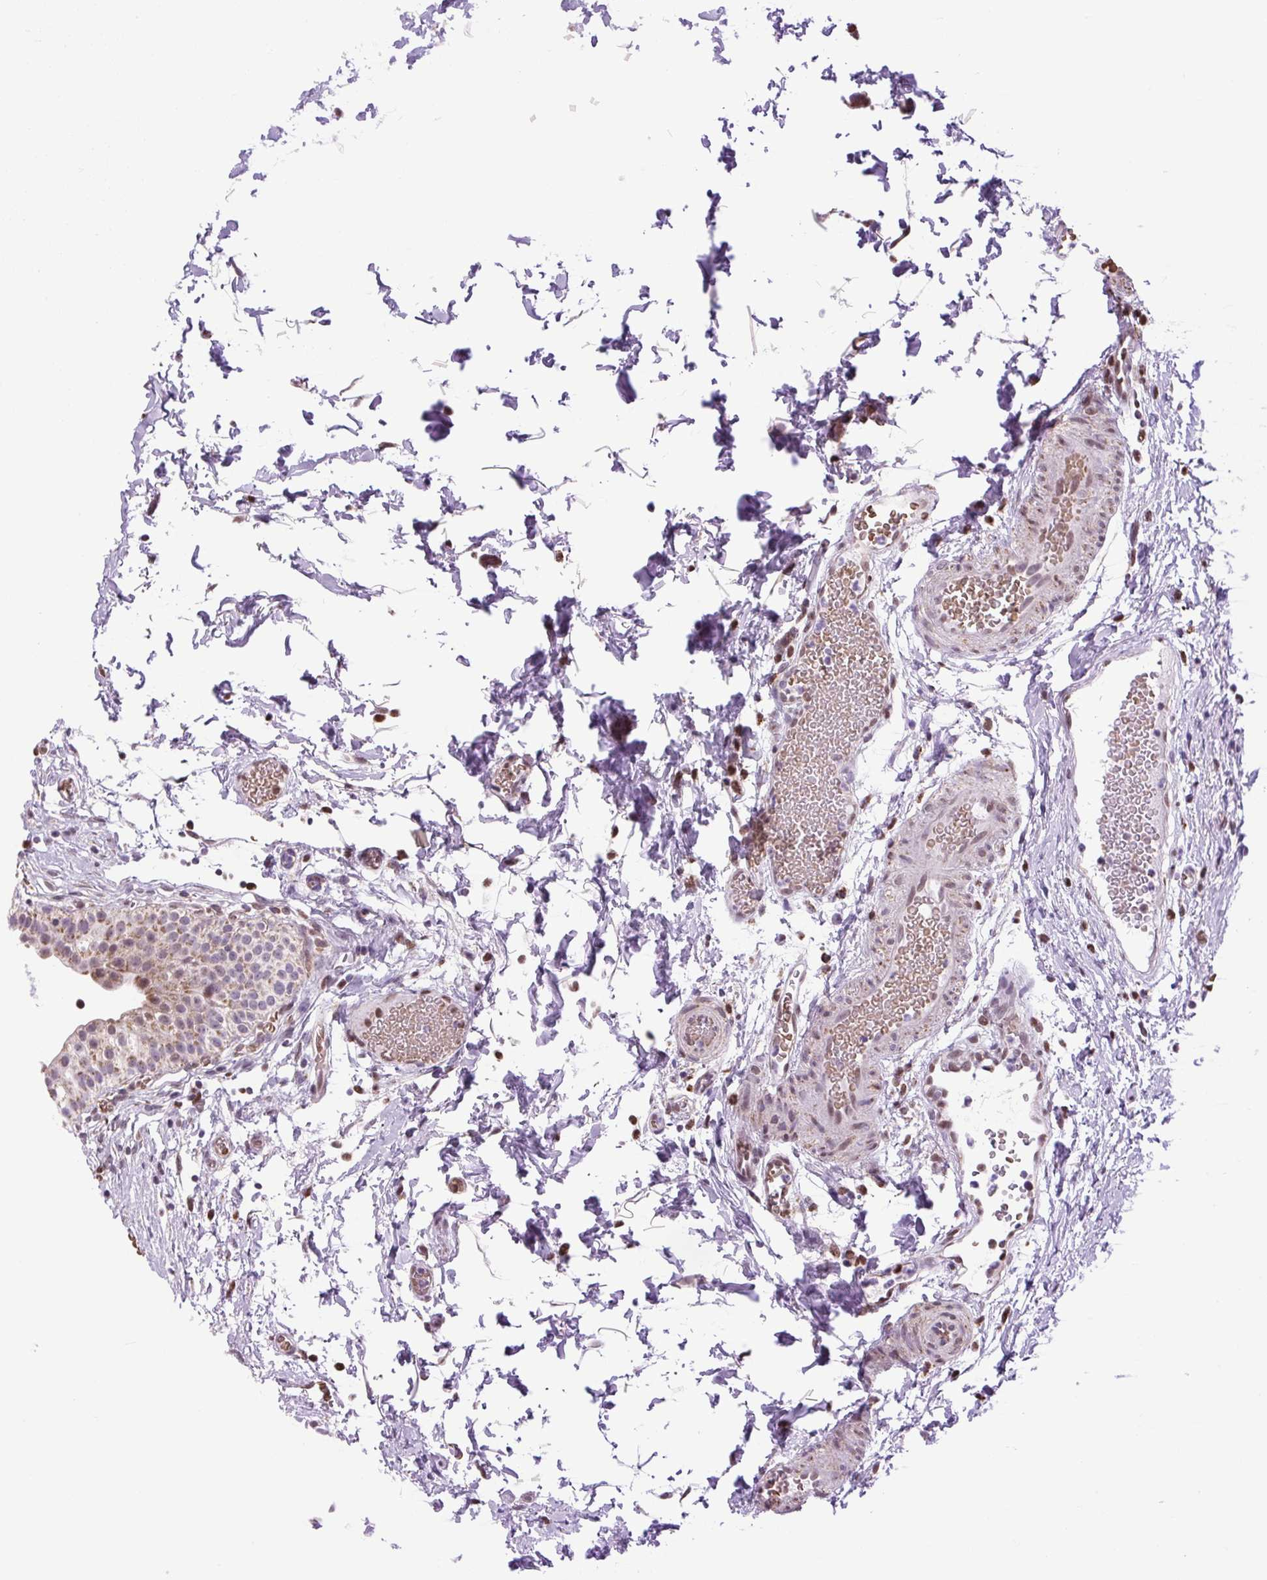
{"staining": {"intensity": "strong", "quantity": "25%-75%", "location": "cytoplasmic/membranous,nuclear"}, "tissue": "urinary bladder", "cell_type": "Urothelial cells", "image_type": "normal", "snomed": [{"axis": "morphology", "description": "Normal tissue, NOS"}, {"axis": "topography", "description": "Urinary bladder"}, {"axis": "topography", "description": "Peripheral nerve tissue"}], "caption": "Strong cytoplasmic/membranous,nuclear staining is identified in about 25%-75% of urothelial cells in normal urinary bladder.", "gene": "SCO2", "patient": {"sex": "male", "age": 55}}